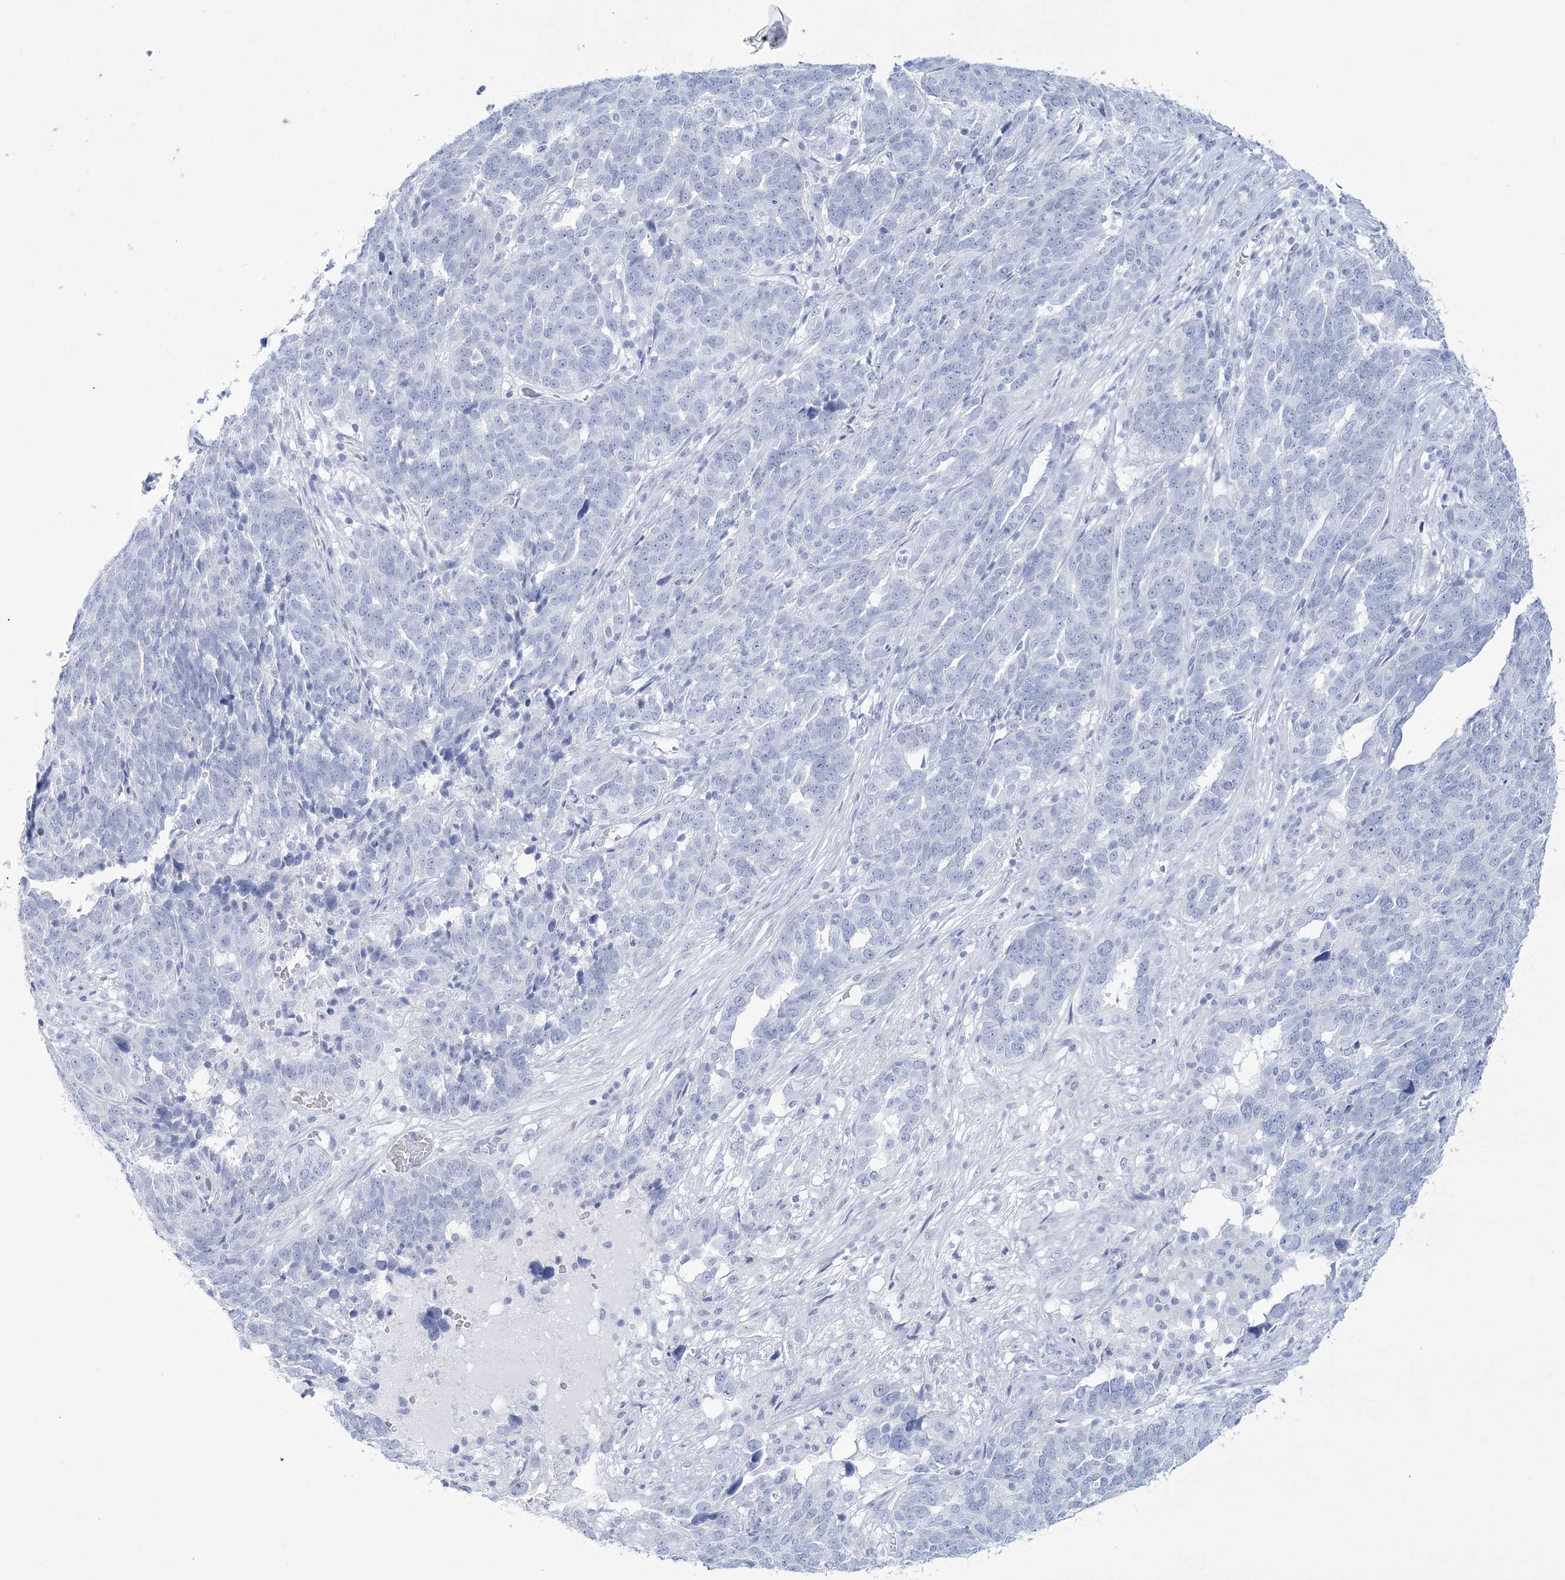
{"staining": {"intensity": "negative", "quantity": "none", "location": "none"}, "tissue": "ovarian cancer", "cell_type": "Tumor cells", "image_type": "cancer", "snomed": [{"axis": "morphology", "description": "Cystadenocarcinoma, serous, NOS"}, {"axis": "topography", "description": "Ovary"}], "caption": "The micrograph shows no staining of tumor cells in ovarian serous cystadenocarcinoma.", "gene": "RBP2", "patient": {"sex": "female", "age": 59}}